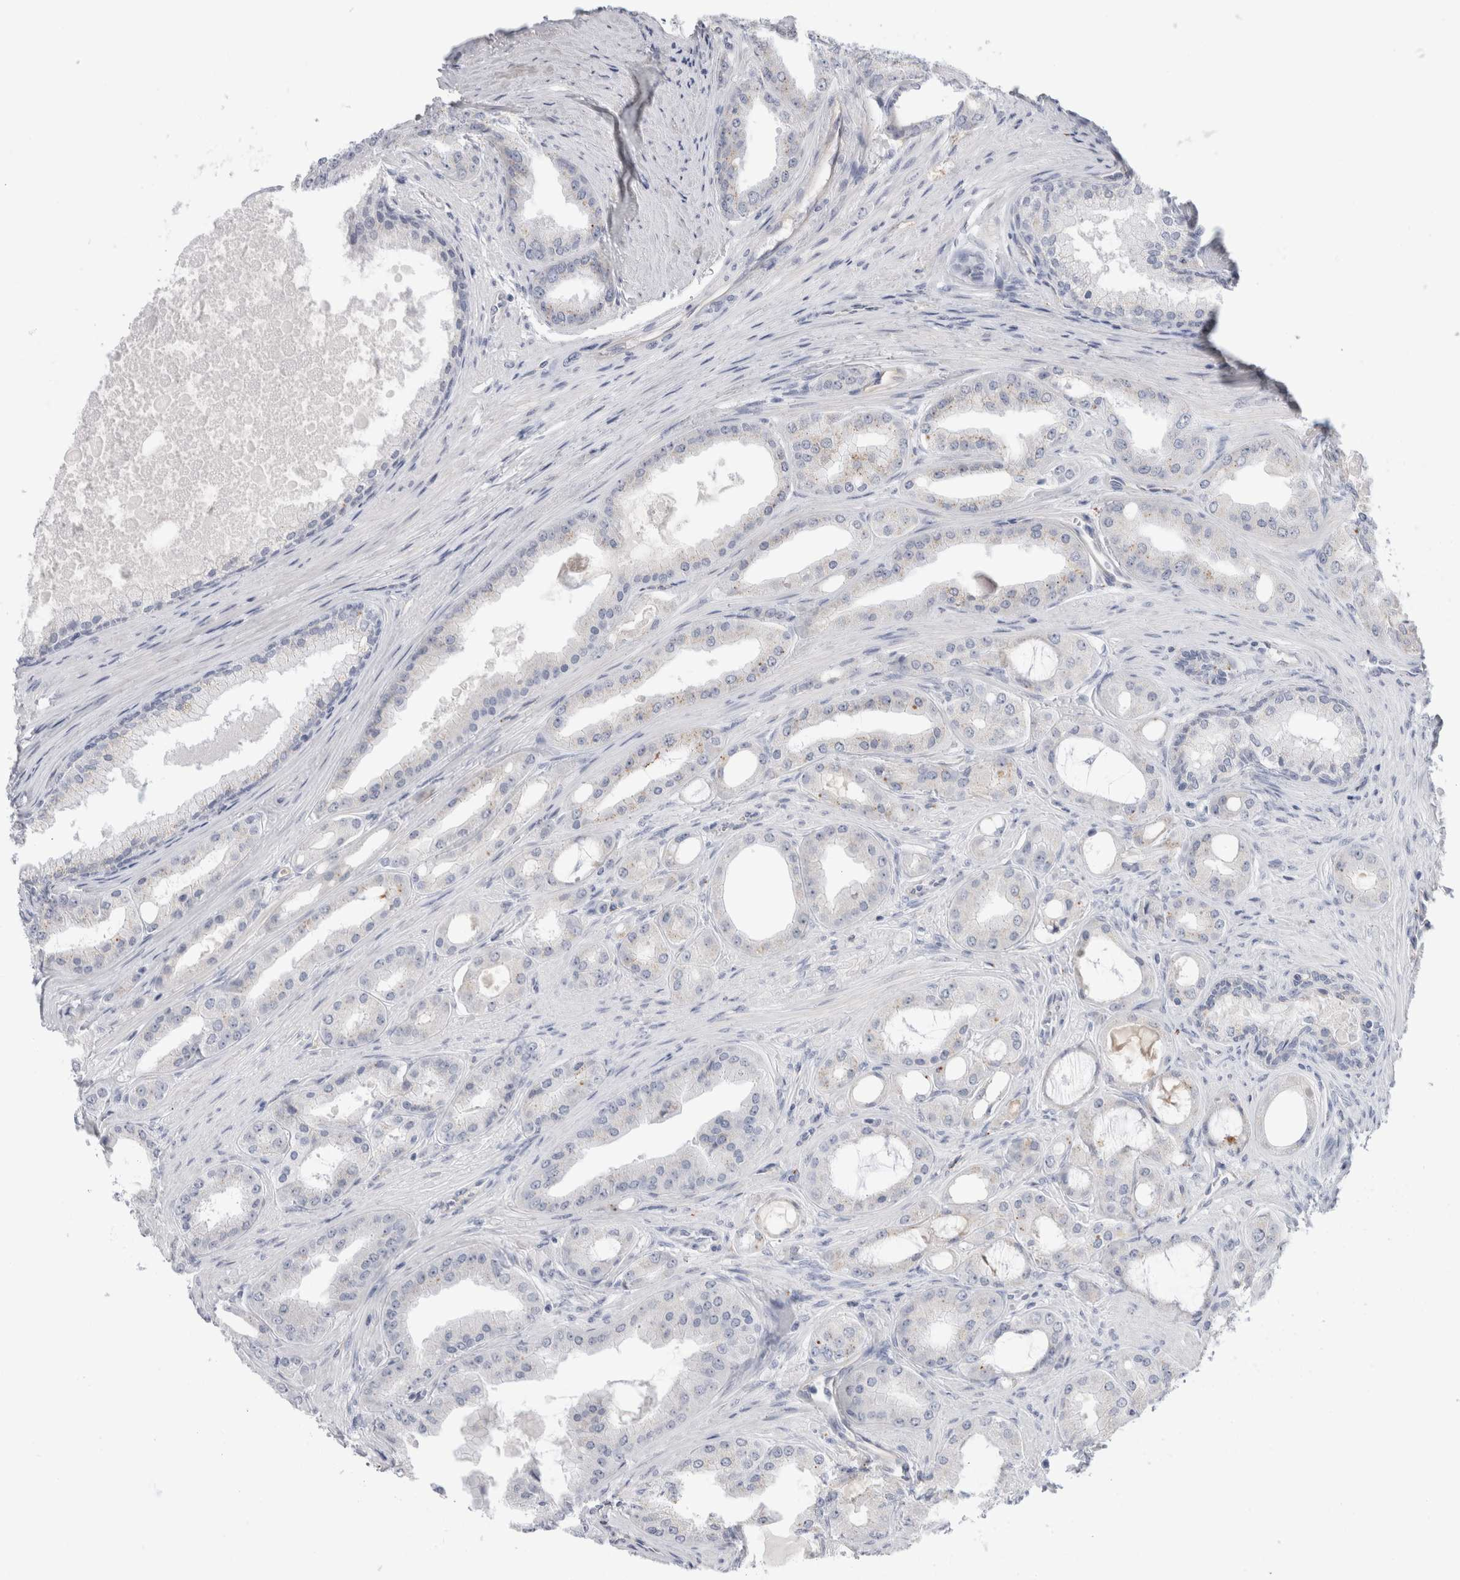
{"staining": {"intensity": "weak", "quantity": "<25%", "location": "cytoplasmic/membranous"}, "tissue": "prostate cancer", "cell_type": "Tumor cells", "image_type": "cancer", "snomed": [{"axis": "morphology", "description": "Adenocarcinoma, High grade"}, {"axis": "topography", "description": "Prostate"}], "caption": "Immunohistochemical staining of human prostate cancer displays no significant staining in tumor cells.", "gene": "ANKMY1", "patient": {"sex": "male", "age": 60}}